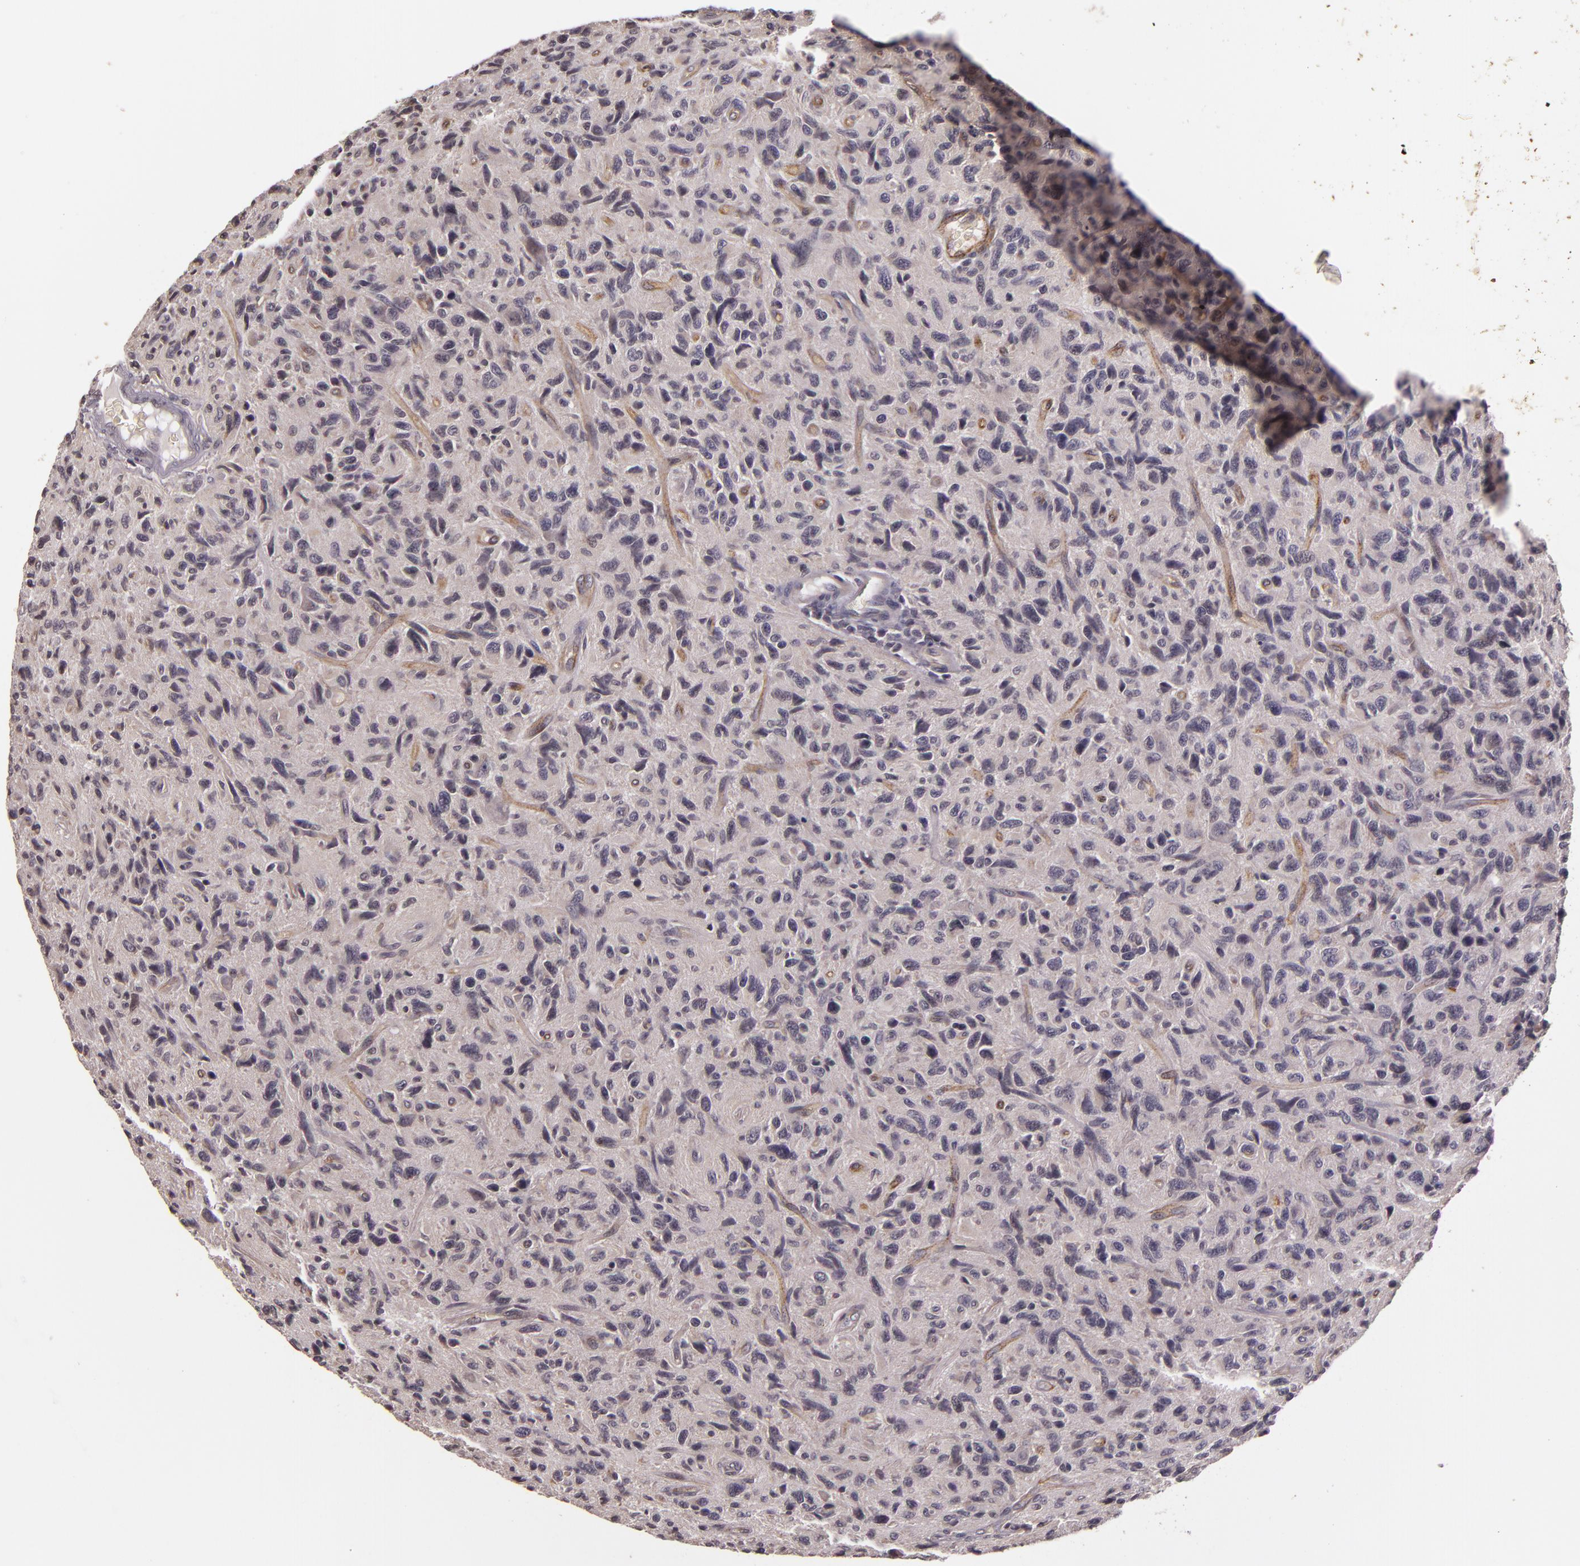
{"staining": {"intensity": "negative", "quantity": "none", "location": "none"}, "tissue": "glioma", "cell_type": "Tumor cells", "image_type": "cancer", "snomed": [{"axis": "morphology", "description": "Glioma, malignant, High grade"}, {"axis": "topography", "description": "Brain"}], "caption": "A histopathology image of human glioma is negative for staining in tumor cells. (Immunohistochemistry (ihc), brightfield microscopy, high magnification).", "gene": "TFF1", "patient": {"sex": "female", "age": 60}}